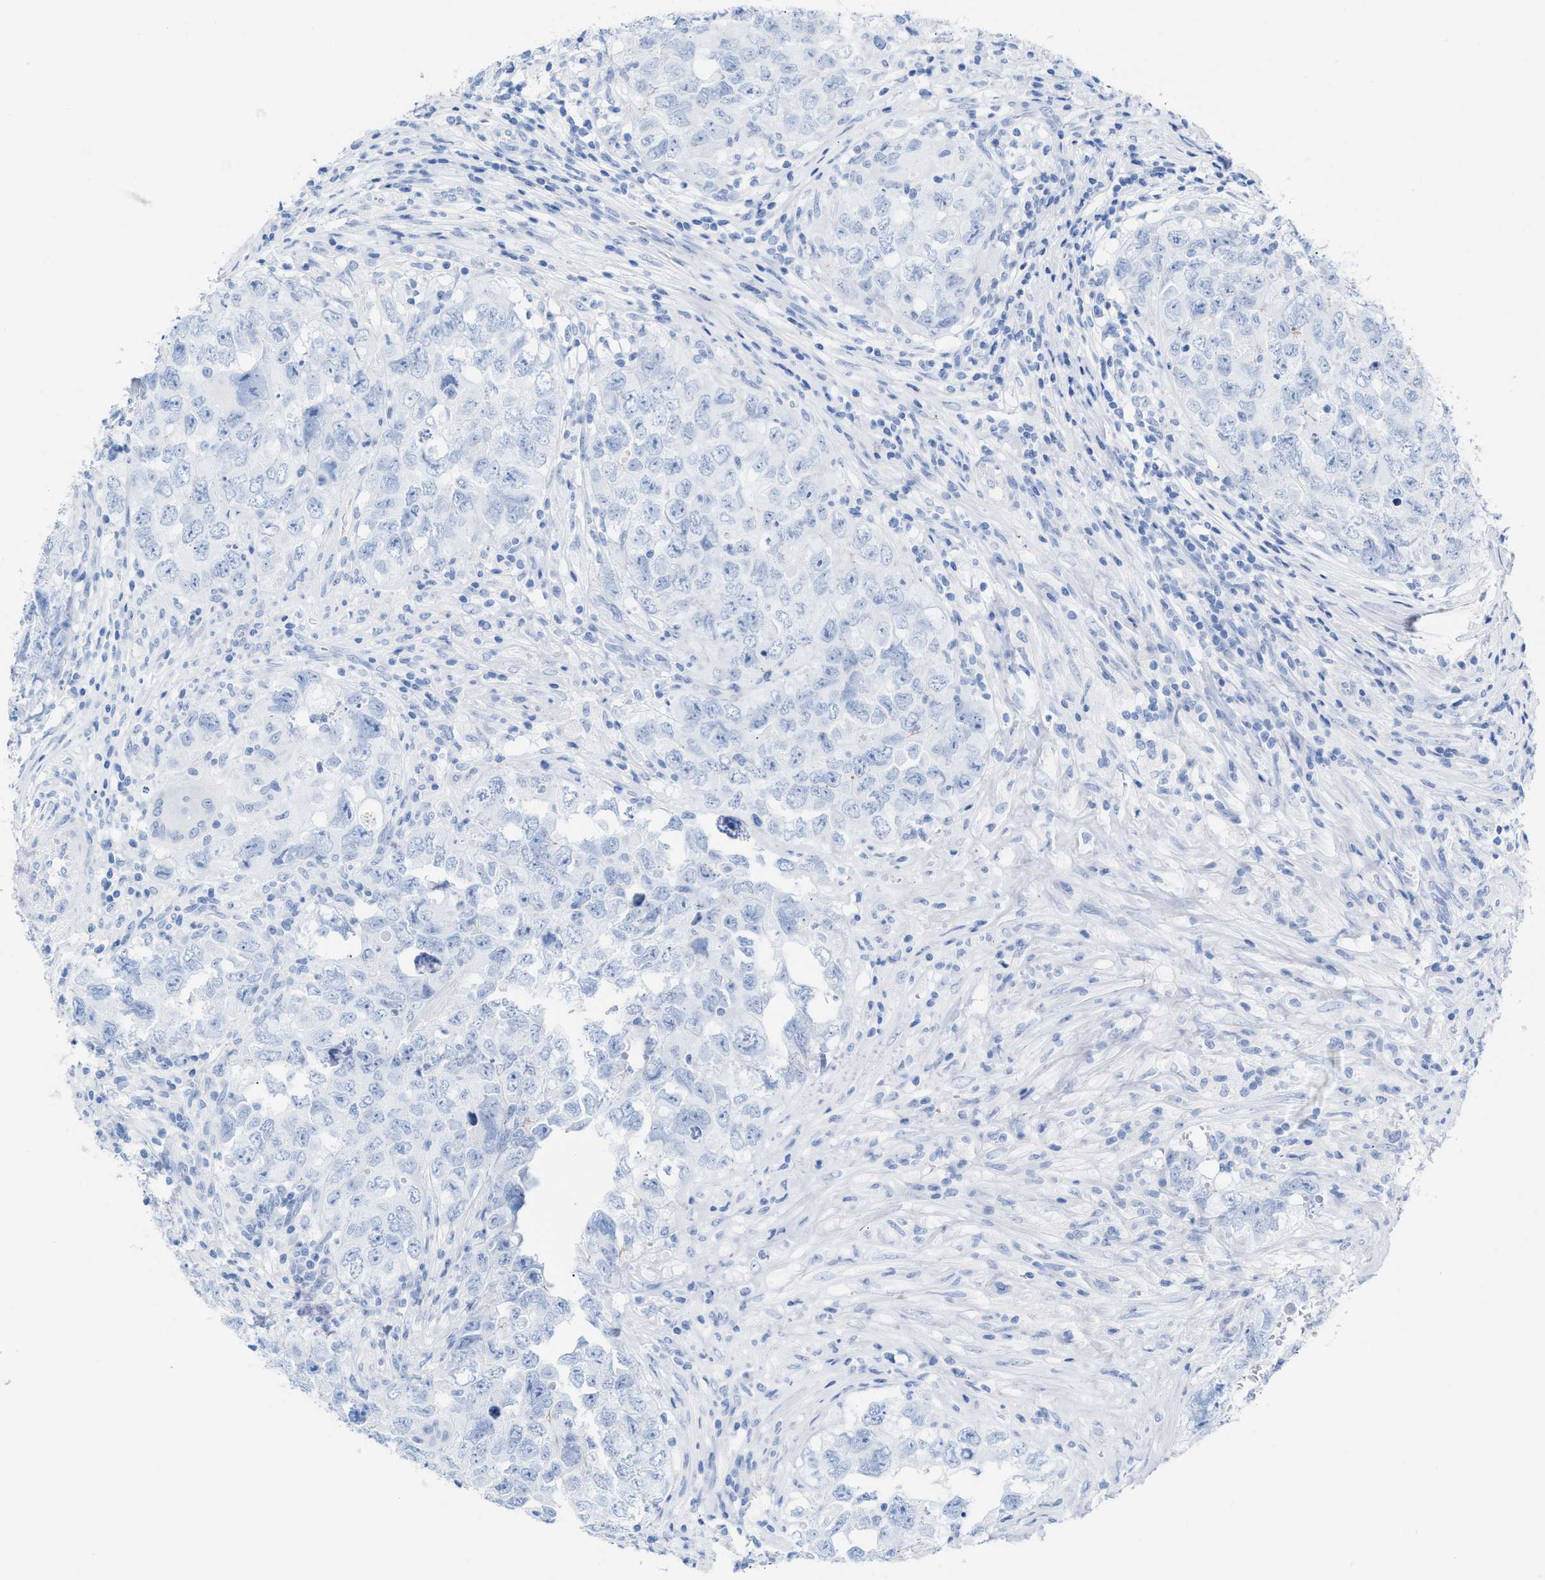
{"staining": {"intensity": "negative", "quantity": "none", "location": "none"}, "tissue": "testis cancer", "cell_type": "Tumor cells", "image_type": "cancer", "snomed": [{"axis": "morphology", "description": "Seminoma, NOS"}, {"axis": "morphology", "description": "Carcinoma, Embryonal, NOS"}, {"axis": "topography", "description": "Testis"}], "caption": "Testis cancer (seminoma) was stained to show a protein in brown. There is no significant positivity in tumor cells. The staining is performed using DAB (3,3'-diaminobenzidine) brown chromogen with nuclei counter-stained in using hematoxylin.", "gene": "CPA1", "patient": {"sex": "male", "age": 43}}